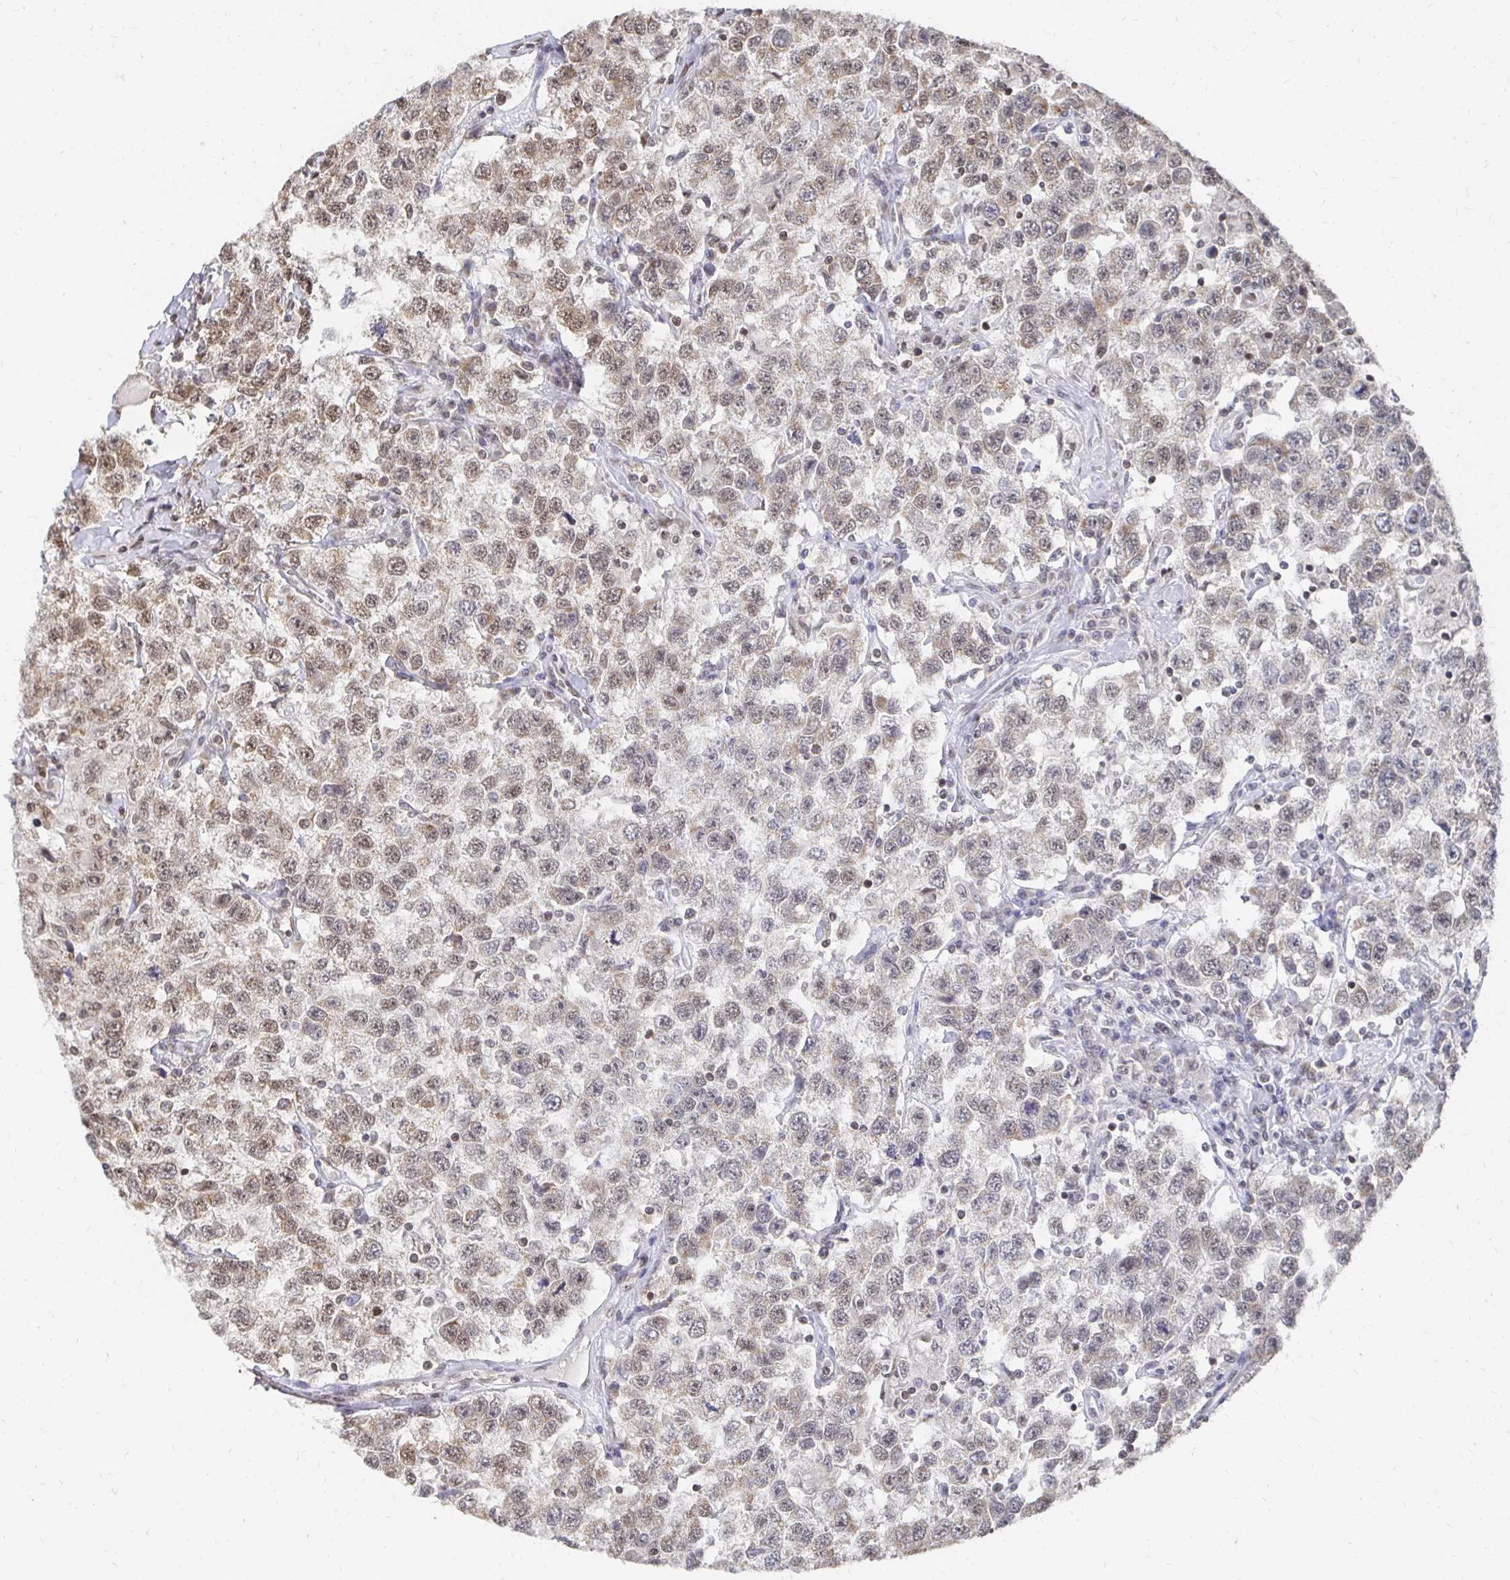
{"staining": {"intensity": "moderate", "quantity": "25%-75%", "location": "nuclear"}, "tissue": "testis cancer", "cell_type": "Tumor cells", "image_type": "cancer", "snomed": [{"axis": "morphology", "description": "Seminoma, NOS"}, {"axis": "topography", "description": "Testis"}], "caption": "The micrograph demonstrates staining of testis seminoma, revealing moderate nuclear protein expression (brown color) within tumor cells.", "gene": "GTF3C6", "patient": {"sex": "male", "age": 41}}